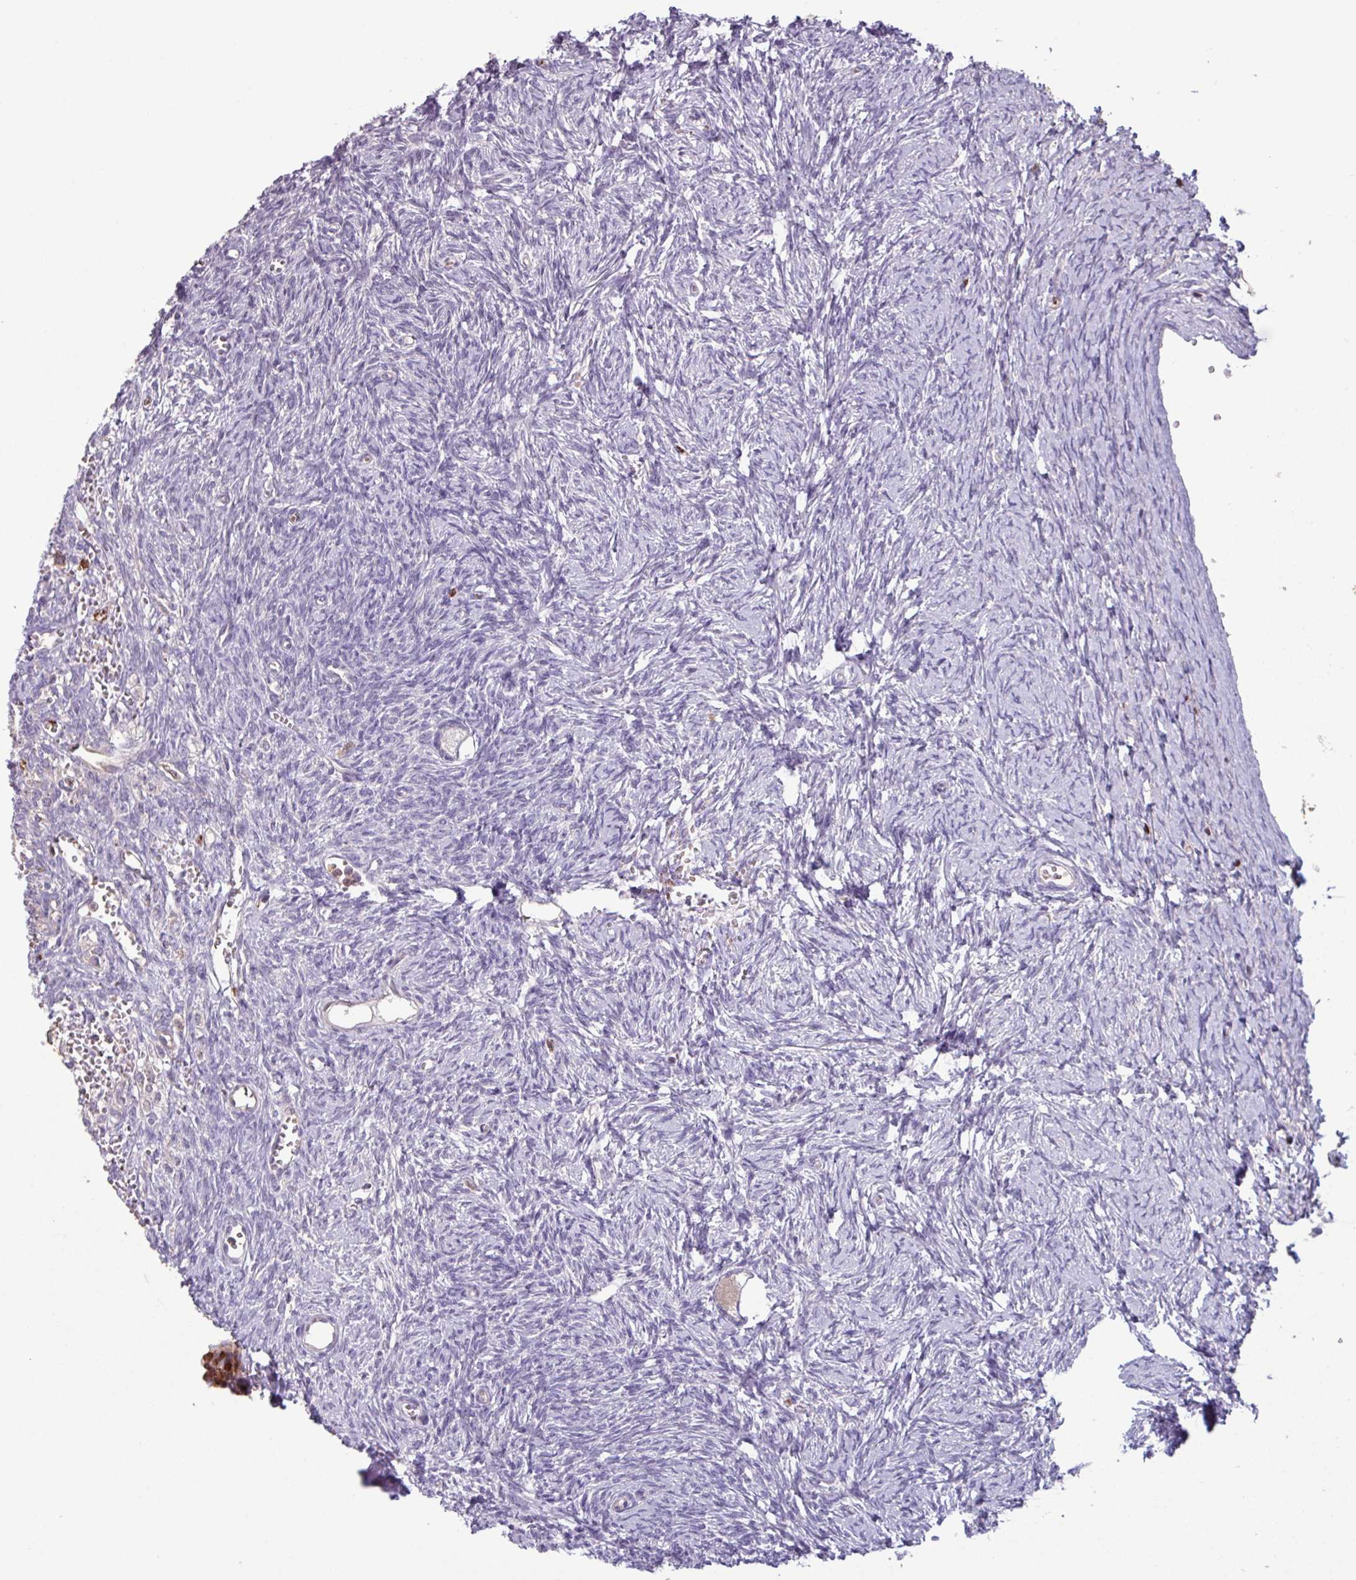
{"staining": {"intensity": "negative", "quantity": "none", "location": "none"}, "tissue": "ovary", "cell_type": "Follicle cells", "image_type": "normal", "snomed": [{"axis": "morphology", "description": "Normal tissue, NOS"}, {"axis": "topography", "description": "Ovary"}], "caption": "Immunohistochemistry (IHC) of normal ovary displays no expression in follicle cells. Brightfield microscopy of immunohistochemistry stained with DAB (brown) and hematoxylin (blue), captured at high magnification.", "gene": "SEC61G", "patient": {"sex": "female", "age": 39}}